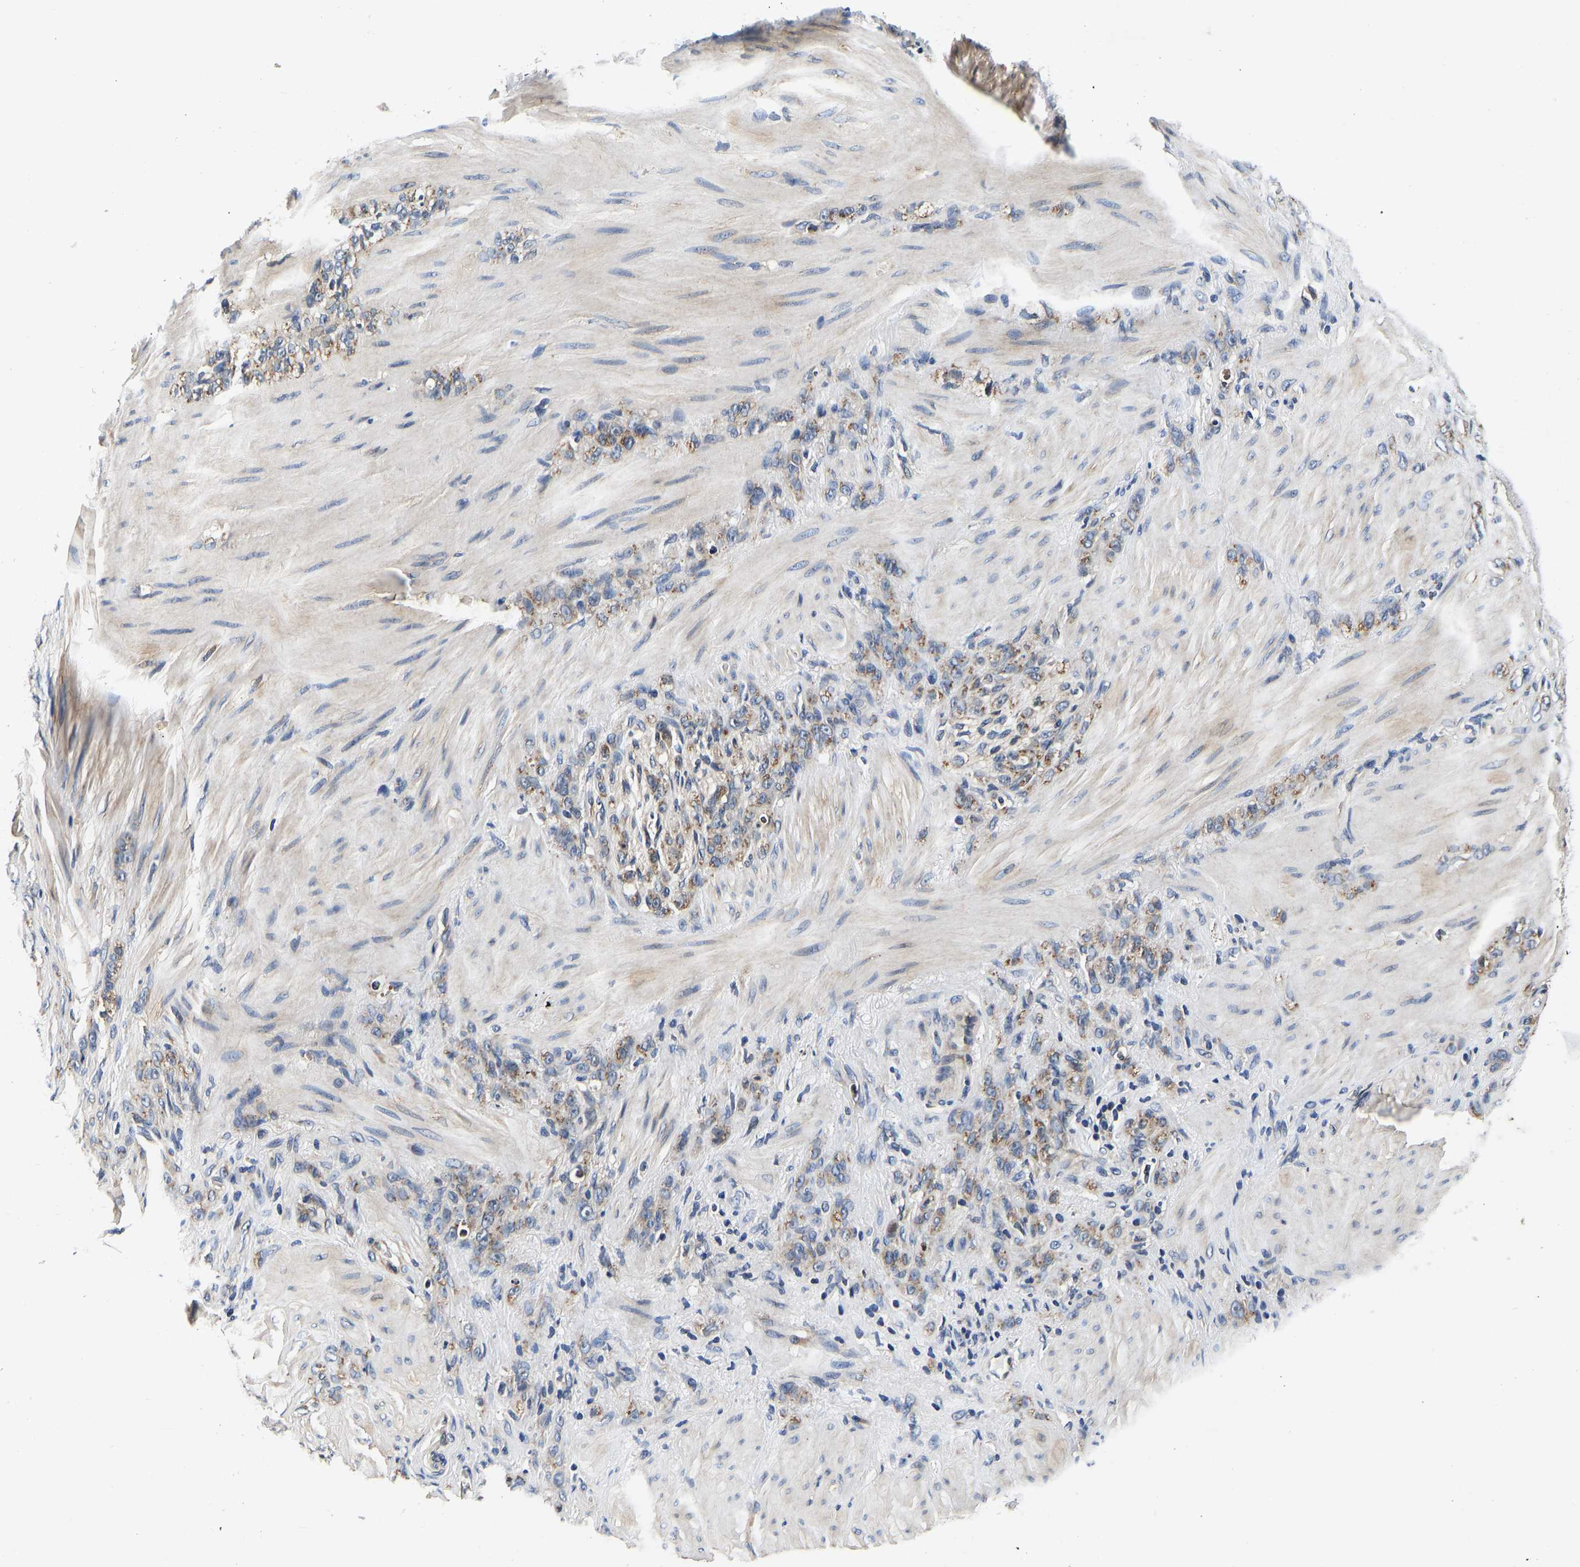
{"staining": {"intensity": "moderate", "quantity": ">75%", "location": "cytoplasmic/membranous"}, "tissue": "stomach cancer", "cell_type": "Tumor cells", "image_type": "cancer", "snomed": [{"axis": "morphology", "description": "Normal tissue, NOS"}, {"axis": "morphology", "description": "Adenocarcinoma, NOS"}, {"axis": "topography", "description": "Stomach"}], "caption": "The image demonstrates immunohistochemical staining of stomach adenocarcinoma. There is moderate cytoplasmic/membranous expression is identified in about >75% of tumor cells. (DAB (3,3'-diaminobenzidine) IHC with brightfield microscopy, high magnification).", "gene": "RABAC1", "patient": {"sex": "male", "age": 82}}